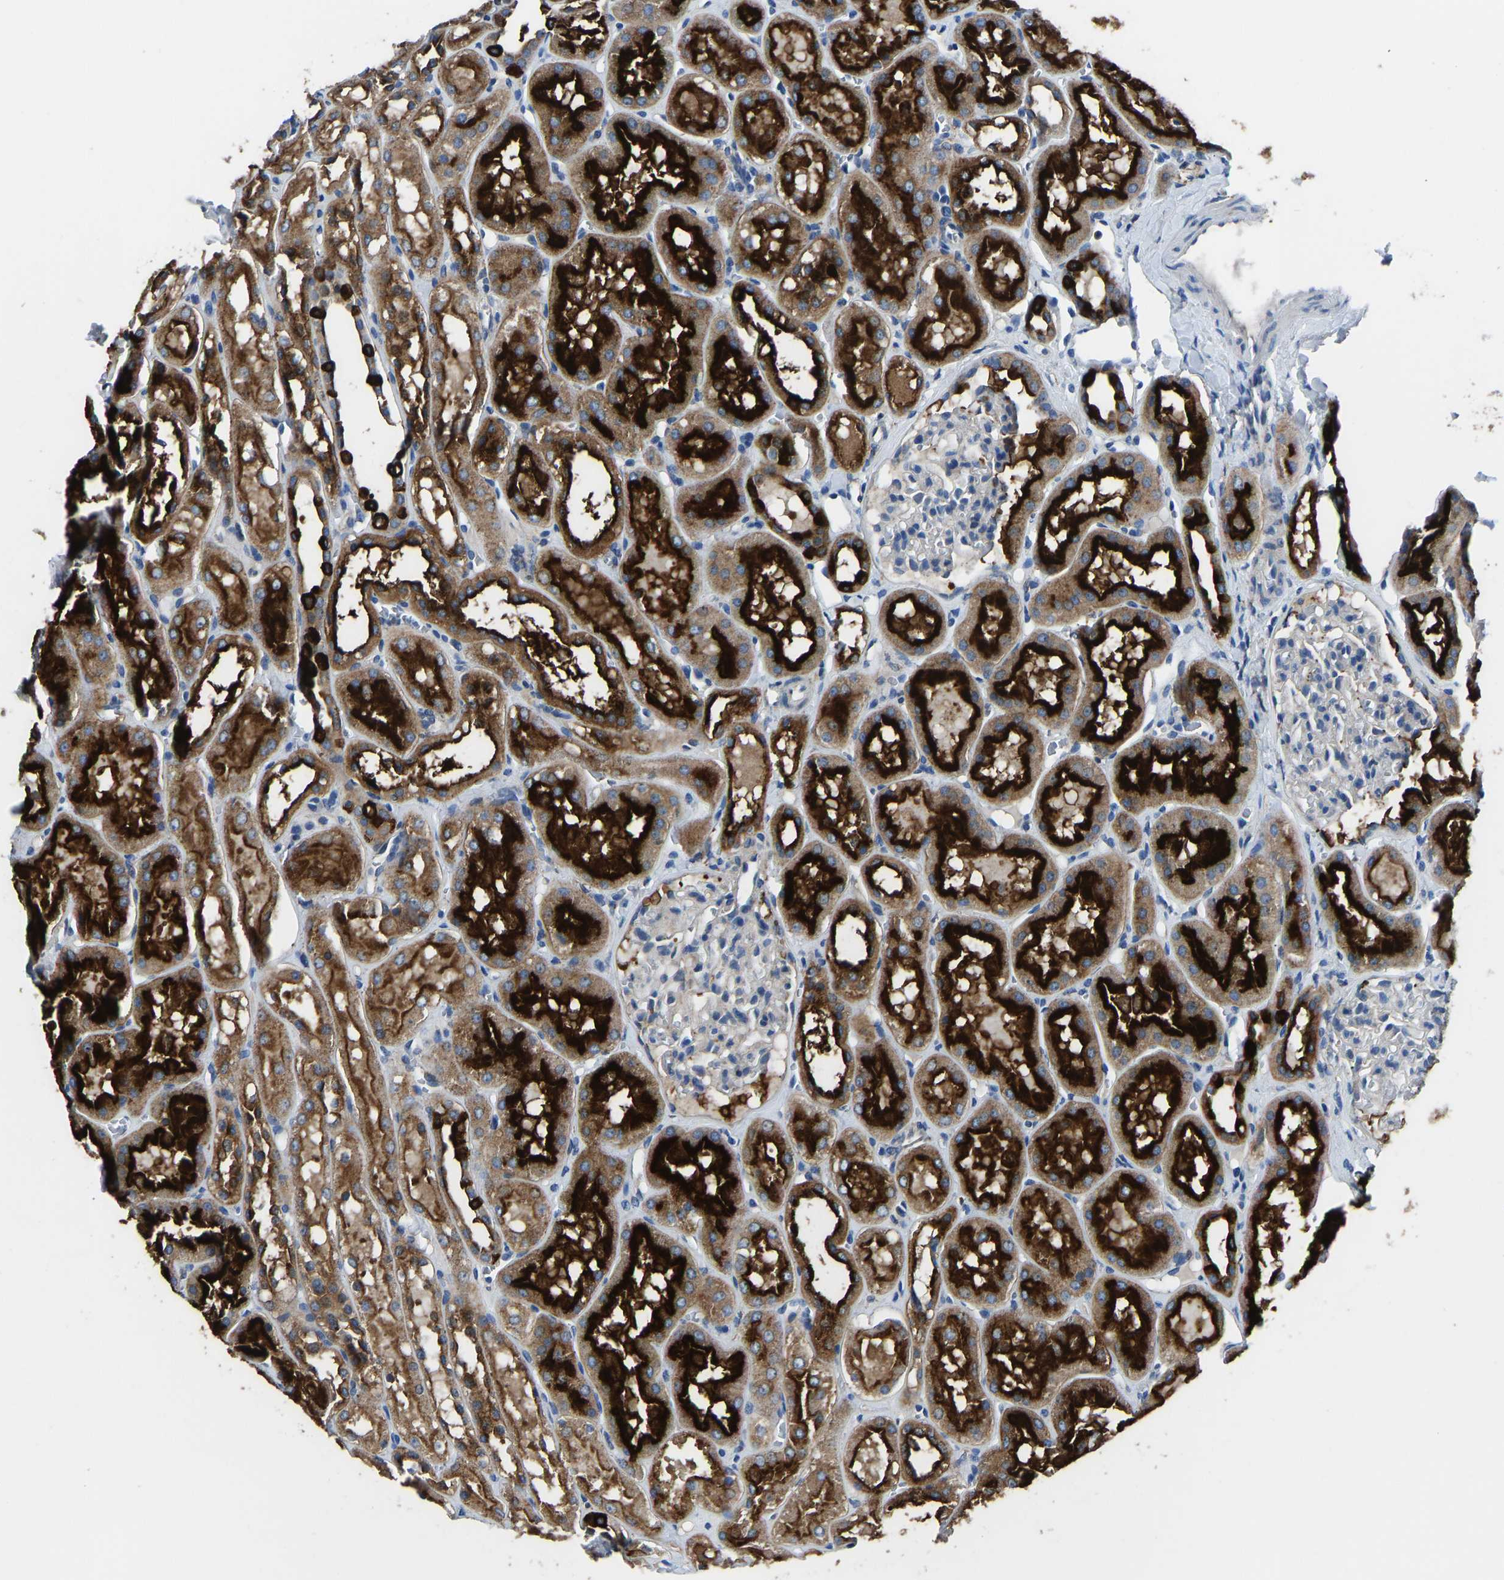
{"staining": {"intensity": "negative", "quantity": "none", "location": "none"}, "tissue": "kidney", "cell_type": "Cells in glomeruli", "image_type": "normal", "snomed": [{"axis": "morphology", "description": "Normal tissue, NOS"}, {"axis": "topography", "description": "Kidney"}, {"axis": "topography", "description": "Urinary bladder"}], "caption": "This is a micrograph of immunohistochemistry (IHC) staining of benign kidney, which shows no staining in cells in glomeruli.", "gene": "ATP6V1E1", "patient": {"sex": "male", "age": 16}}